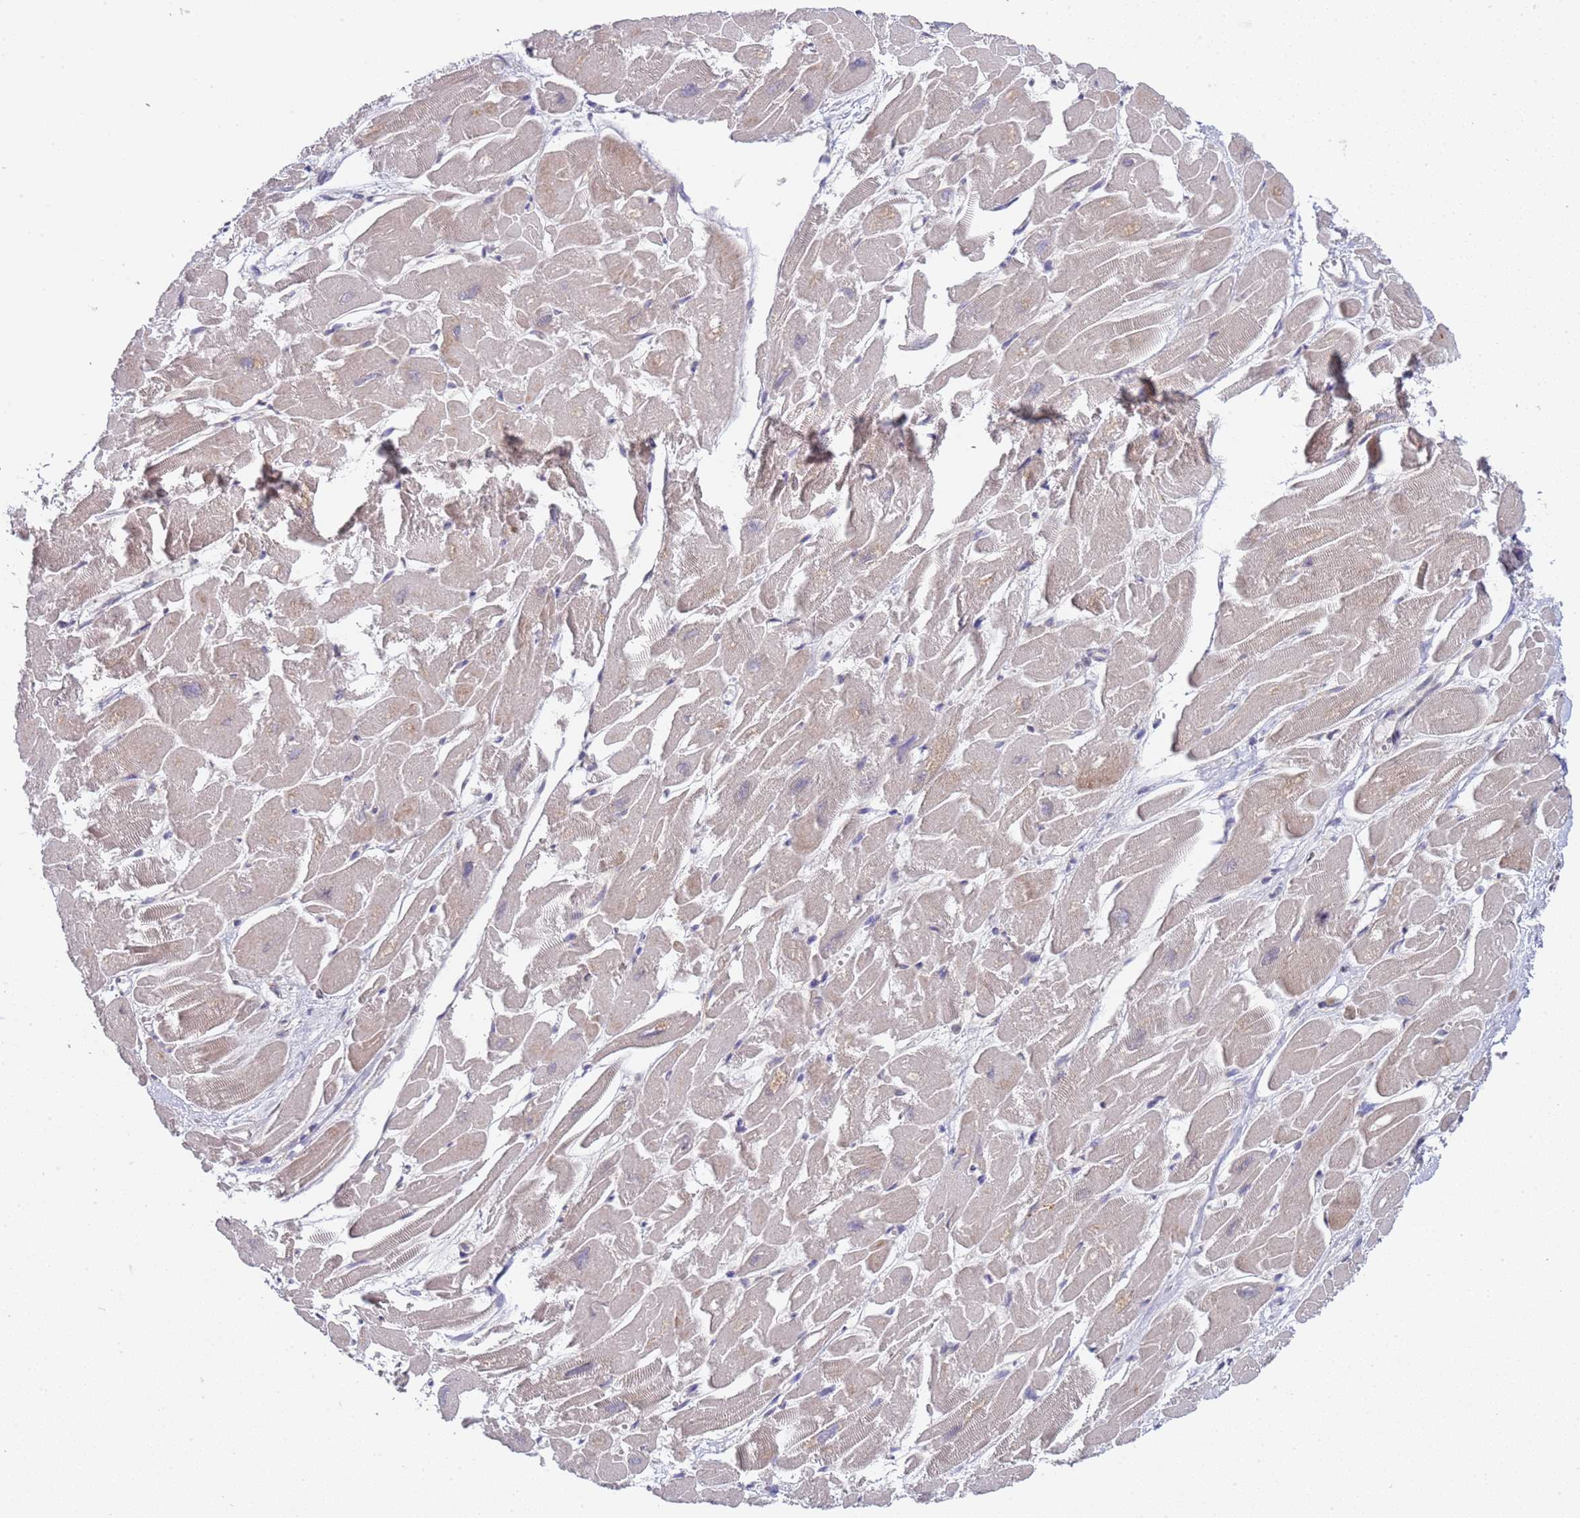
{"staining": {"intensity": "moderate", "quantity": "25%-75%", "location": "cytoplasmic/membranous"}, "tissue": "heart muscle", "cell_type": "Cardiomyocytes", "image_type": "normal", "snomed": [{"axis": "morphology", "description": "Normal tissue, NOS"}, {"axis": "topography", "description": "Heart"}], "caption": "This histopathology image displays immunohistochemistry staining of normal human heart muscle, with medium moderate cytoplasmic/membranous positivity in approximately 25%-75% of cardiomyocytes.", "gene": "TRMT10A", "patient": {"sex": "male", "age": 54}}